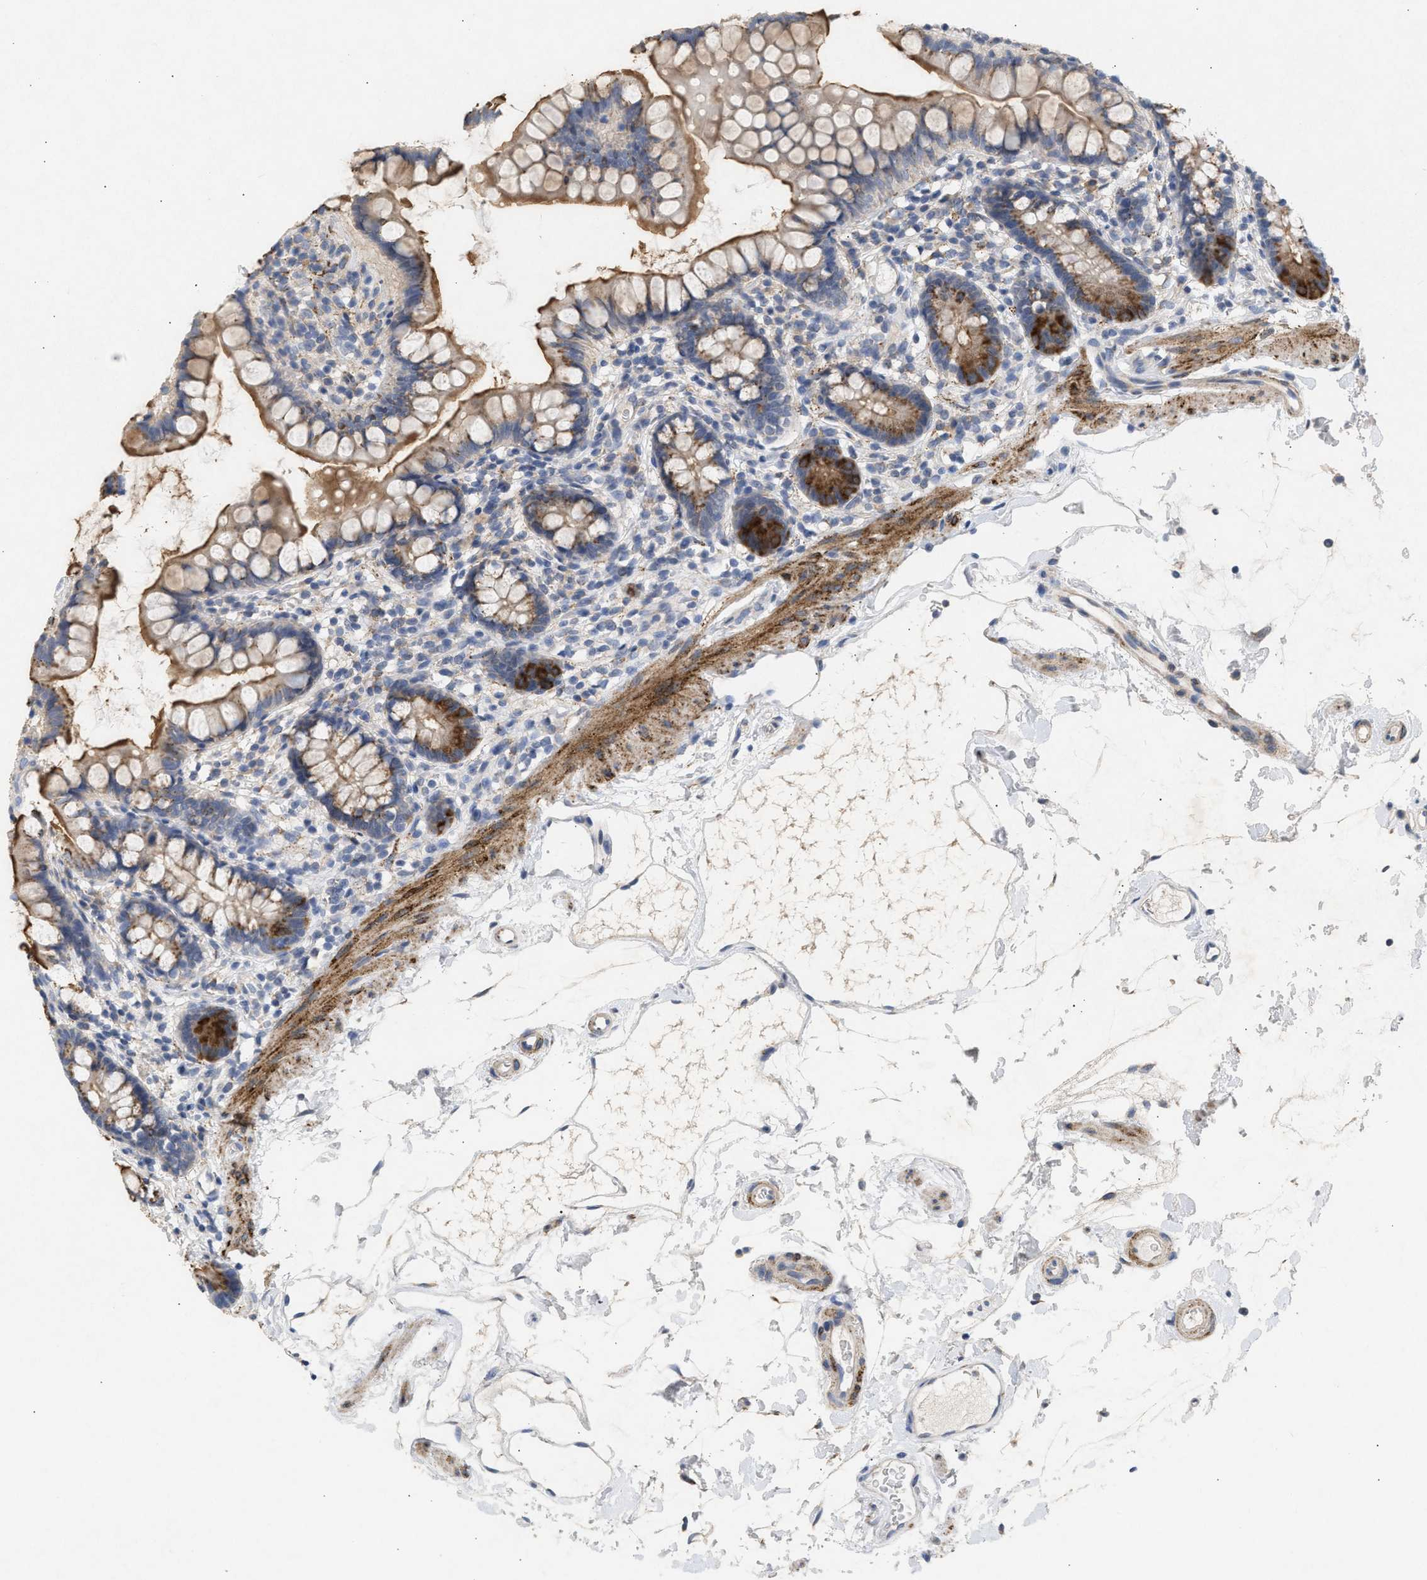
{"staining": {"intensity": "strong", "quantity": "<25%", "location": "cytoplasmic/membranous"}, "tissue": "small intestine", "cell_type": "Glandular cells", "image_type": "normal", "snomed": [{"axis": "morphology", "description": "Normal tissue, NOS"}, {"axis": "topography", "description": "Small intestine"}], "caption": "Immunohistochemistry (IHC) of benign small intestine shows medium levels of strong cytoplasmic/membranous staining in about <25% of glandular cells. (IHC, brightfield microscopy, high magnification).", "gene": "SELENOM", "patient": {"sex": "female", "age": 84}}